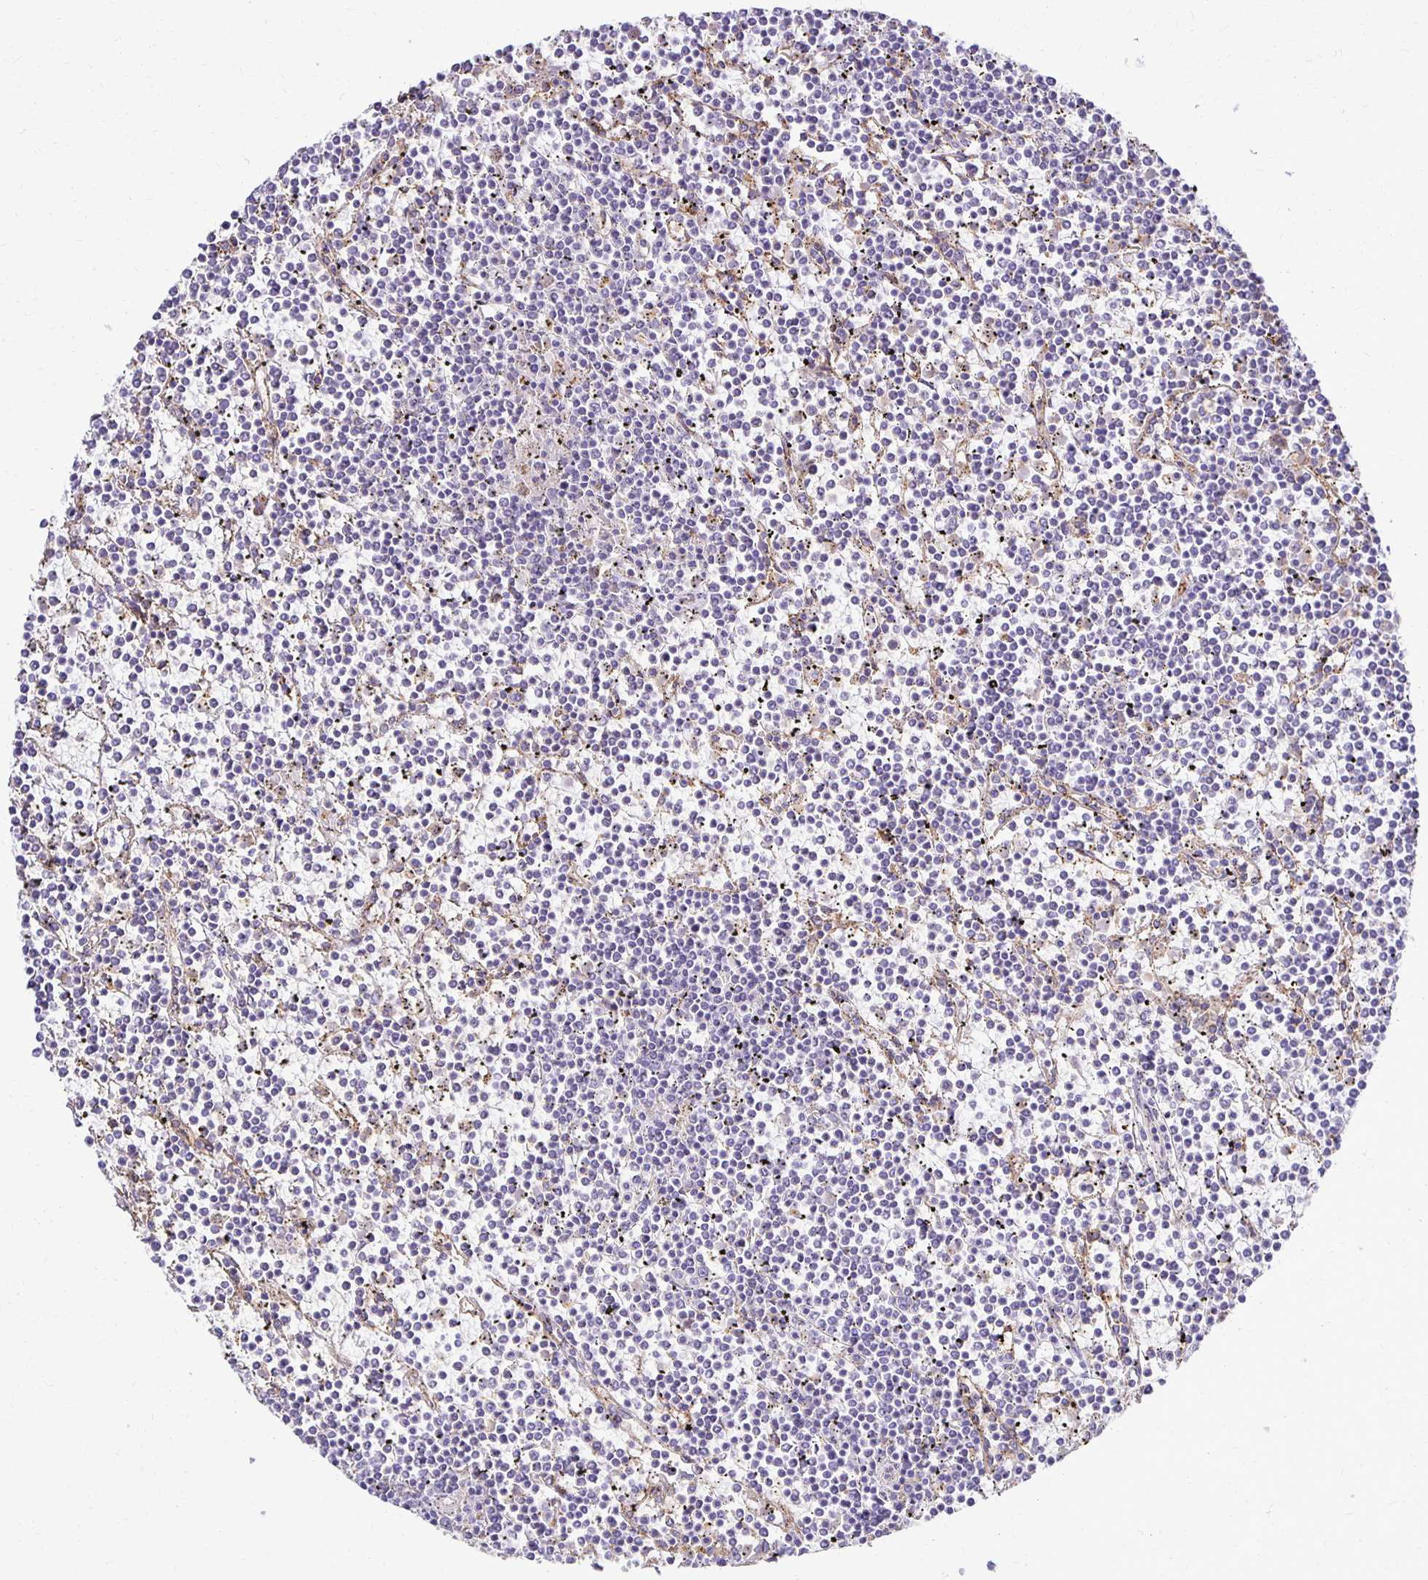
{"staining": {"intensity": "negative", "quantity": "none", "location": "none"}, "tissue": "lymphoma", "cell_type": "Tumor cells", "image_type": "cancer", "snomed": [{"axis": "morphology", "description": "Malignant lymphoma, non-Hodgkin's type, Low grade"}, {"axis": "topography", "description": "Spleen"}], "caption": "Tumor cells are negative for brown protein staining in malignant lymphoma, non-Hodgkin's type (low-grade).", "gene": "TTYH1", "patient": {"sex": "female", "age": 19}}